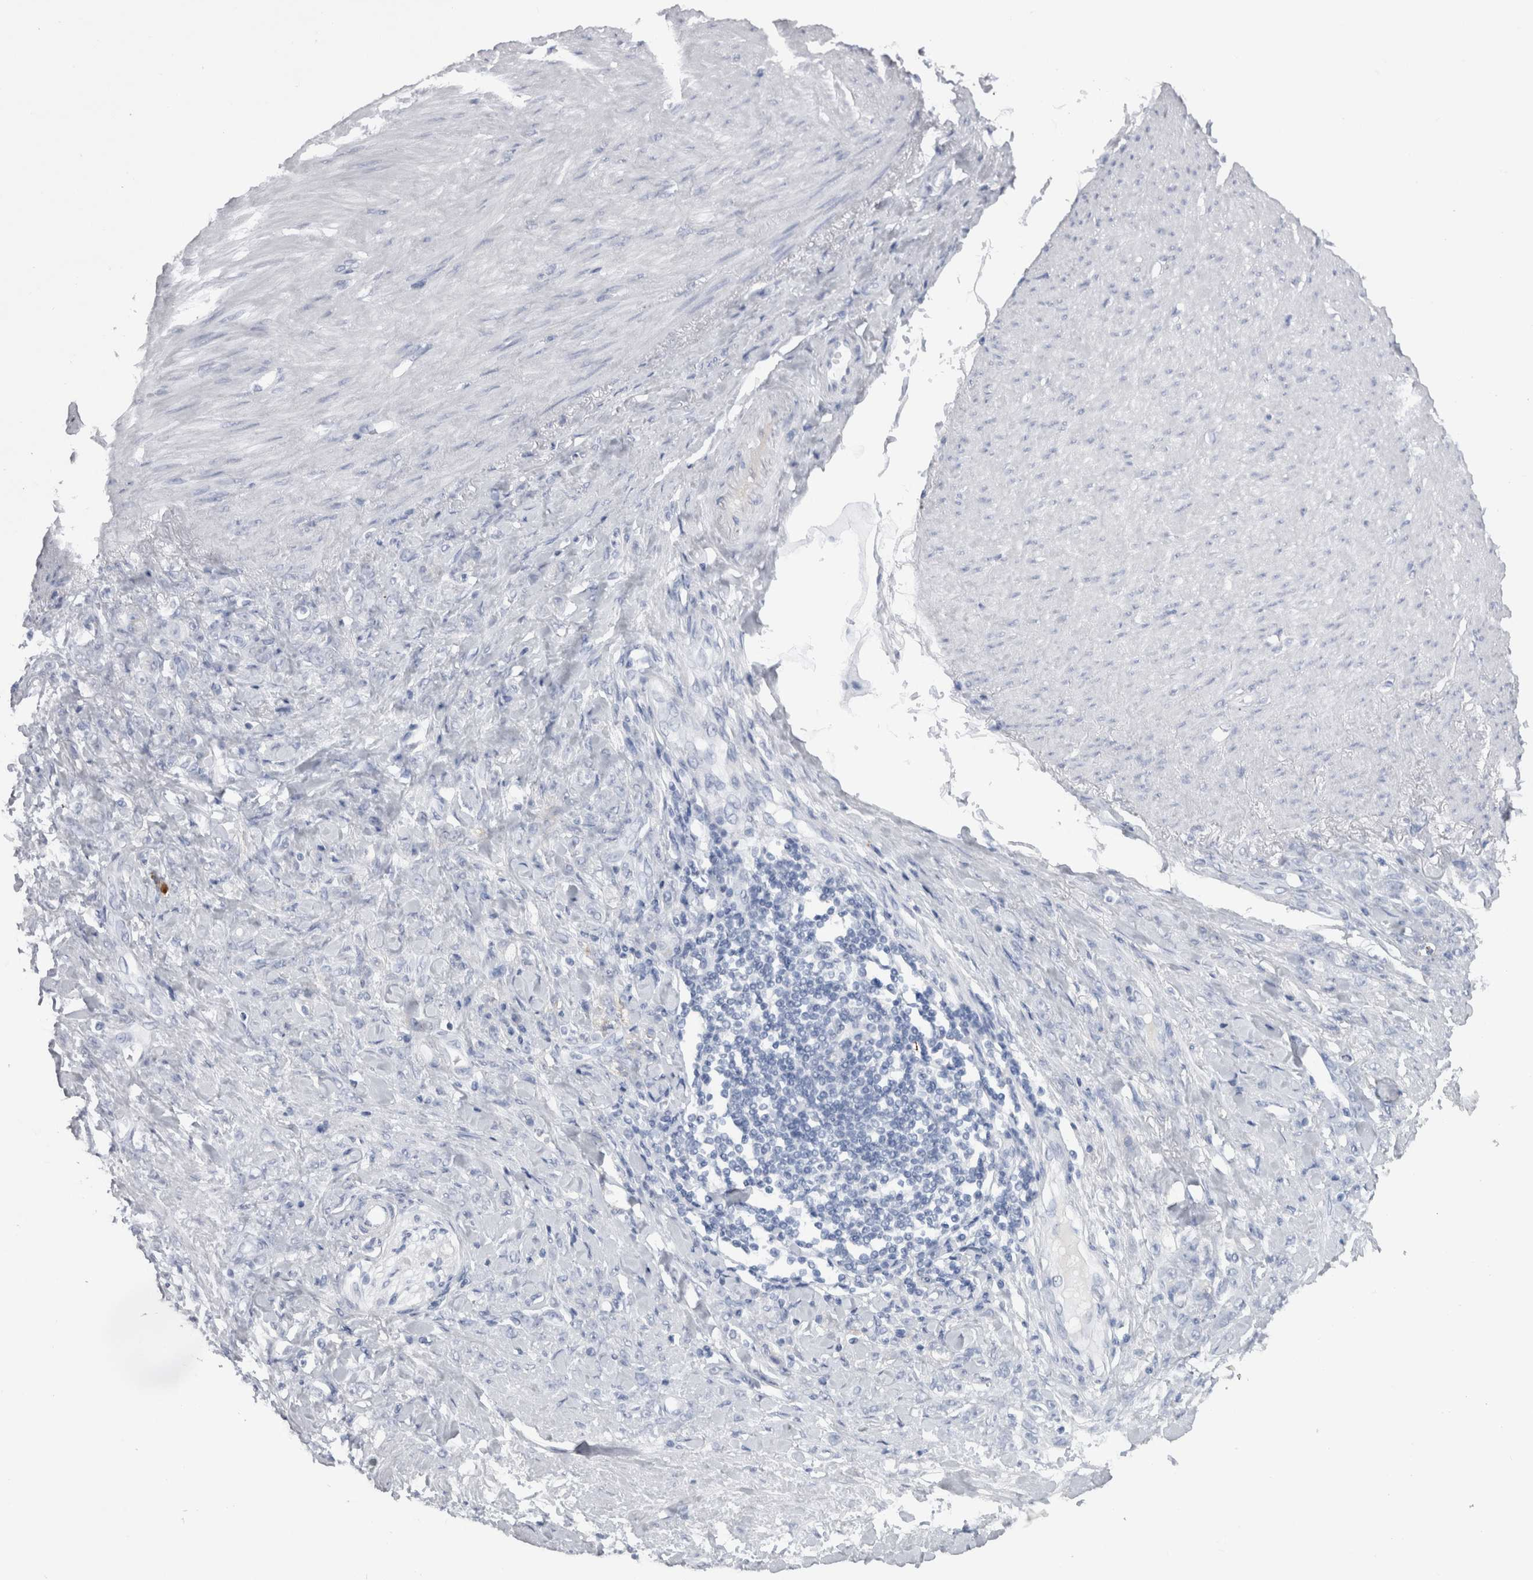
{"staining": {"intensity": "negative", "quantity": "none", "location": "none"}, "tissue": "stomach cancer", "cell_type": "Tumor cells", "image_type": "cancer", "snomed": [{"axis": "morphology", "description": "Adenocarcinoma, NOS"}, {"axis": "topography", "description": "Stomach"}], "caption": "This is an immunohistochemistry (IHC) image of human adenocarcinoma (stomach). There is no expression in tumor cells.", "gene": "CDH17", "patient": {"sex": "male", "age": 82}}